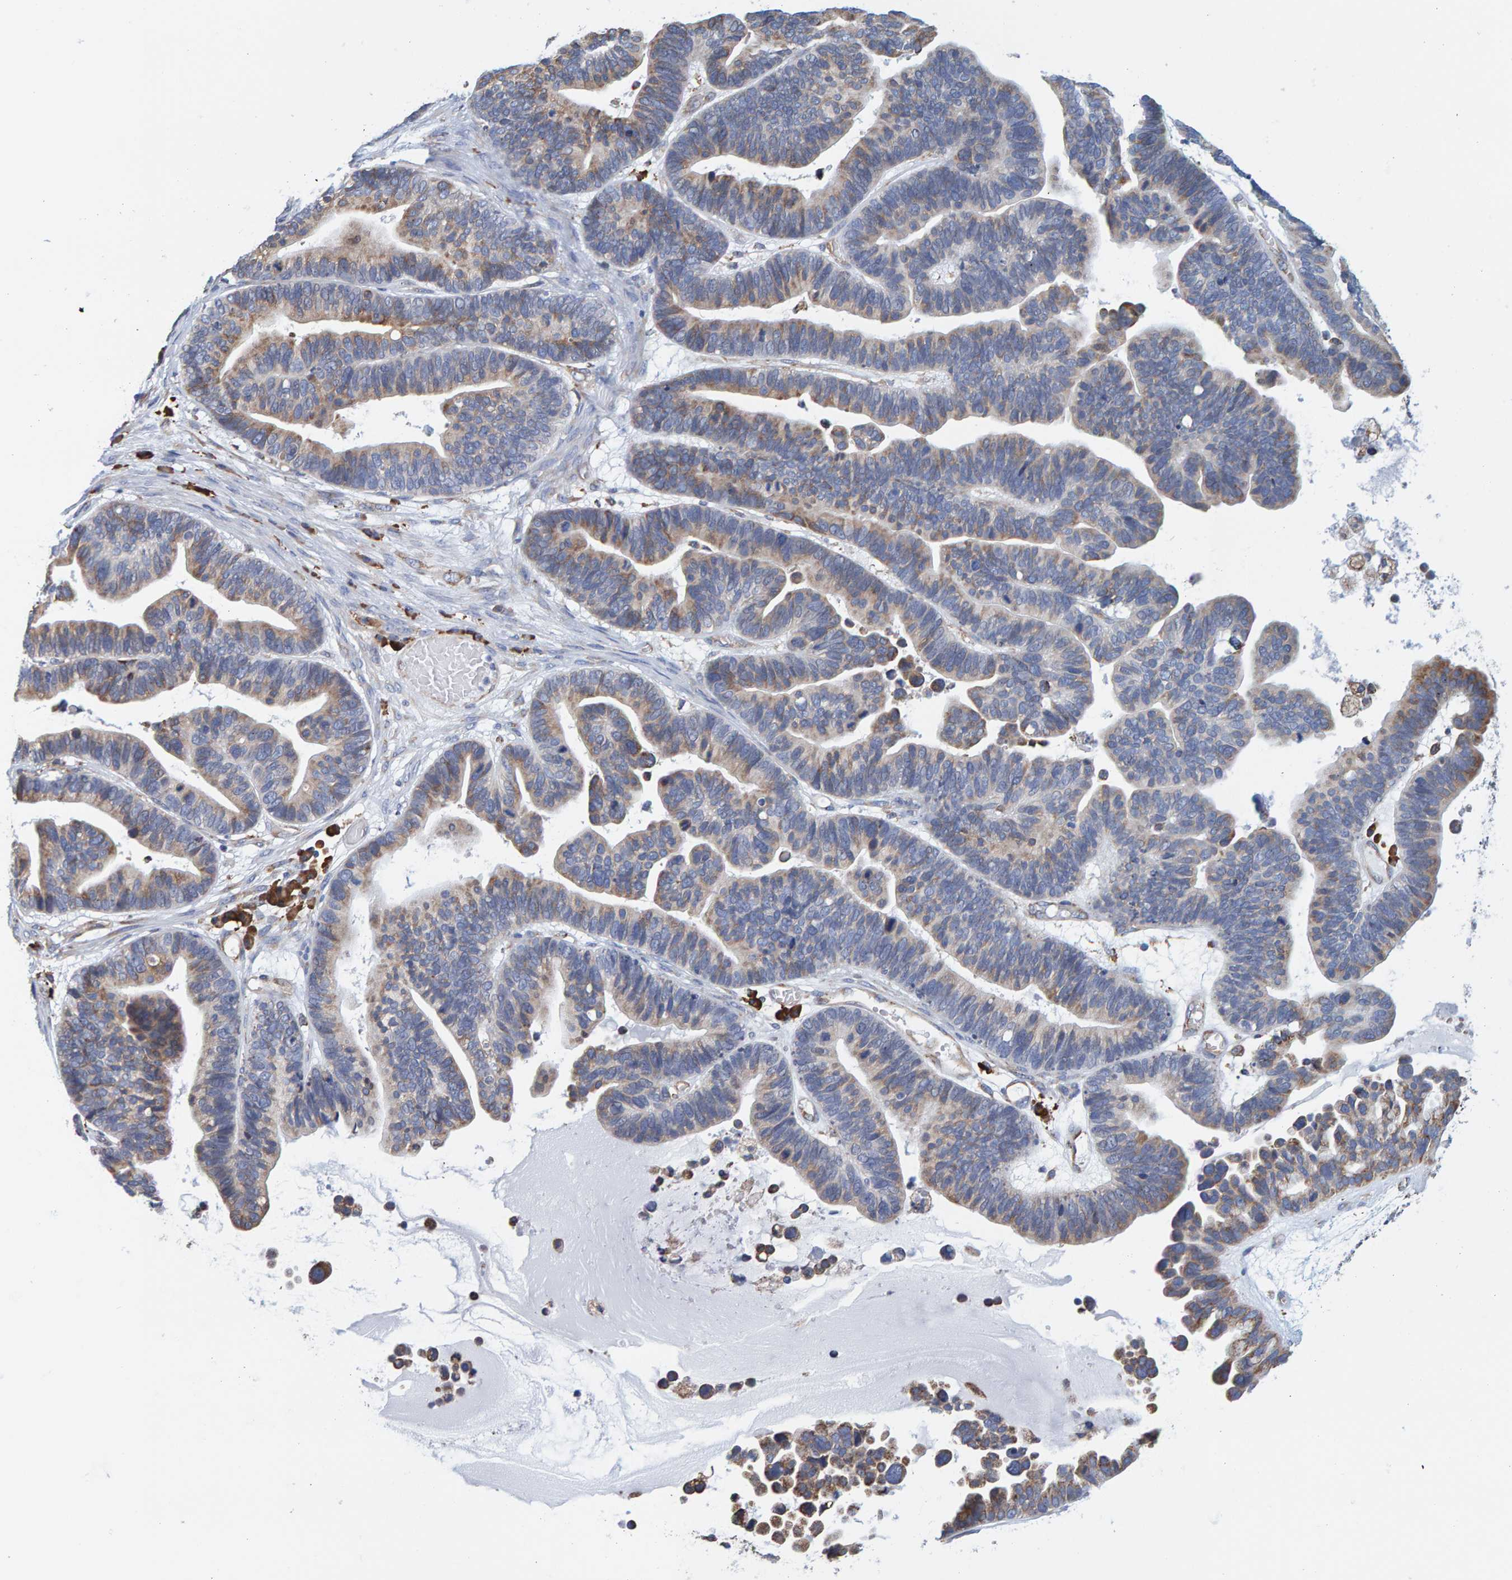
{"staining": {"intensity": "weak", "quantity": "25%-75%", "location": "cytoplasmic/membranous"}, "tissue": "ovarian cancer", "cell_type": "Tumor cells", "image_type": "cancer", "snomed": [{"axis": "morphology", "description": "Cystadenocarcinoma, serous, NOS"}, {"axis": "topography", "description": "Ovary"}], "caption": "DAB (3,3'-diaminobenzidine) immunohistochemical staining of human ovarian serous cystadenocarcinoma displays weak cytoplasmic/membranous protein staining in about 25%-75% of tumor cells. (brown staining indicates protein expression, while blue staining denotes nuclei).", "gene": "SGPL1", "patient": {"sex": "female", "age": 56}}